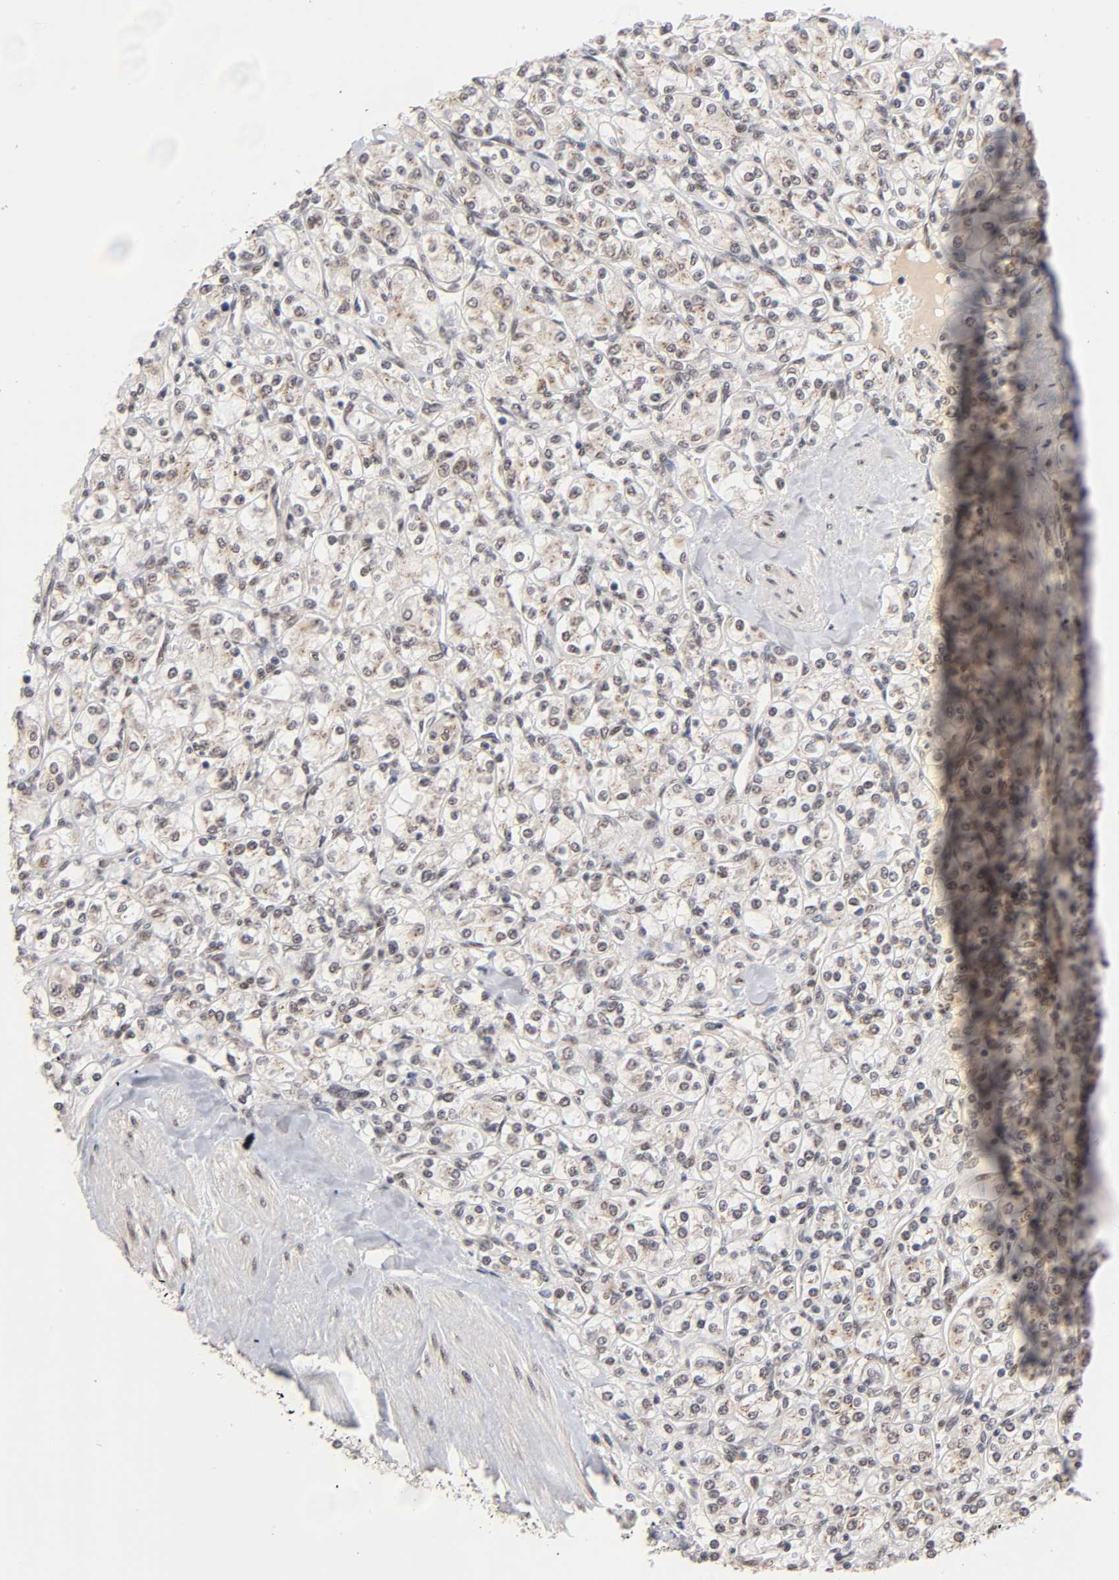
{"staining": {"intensity": "weak", "quantity": ">75%", "location": "cytoplasmic/membranous,nuclear"}, "tissue": "renal cancer", "cell_type": "Tumor cells", "image_type": "cancer", "snomed": [{"axis": "morphology", "description": "Adenocarcinoma, NOS"}, {"axis": "topography", "description": "Kidney"}], "caption": "Immunohistochemical staining of renal cancer shows low levels of weak cytoplasmic/membranous and nuclear staining in about >75% of tumor cells.", "gene": "EP300", "patient": {"sex": "male", "age": 77}}